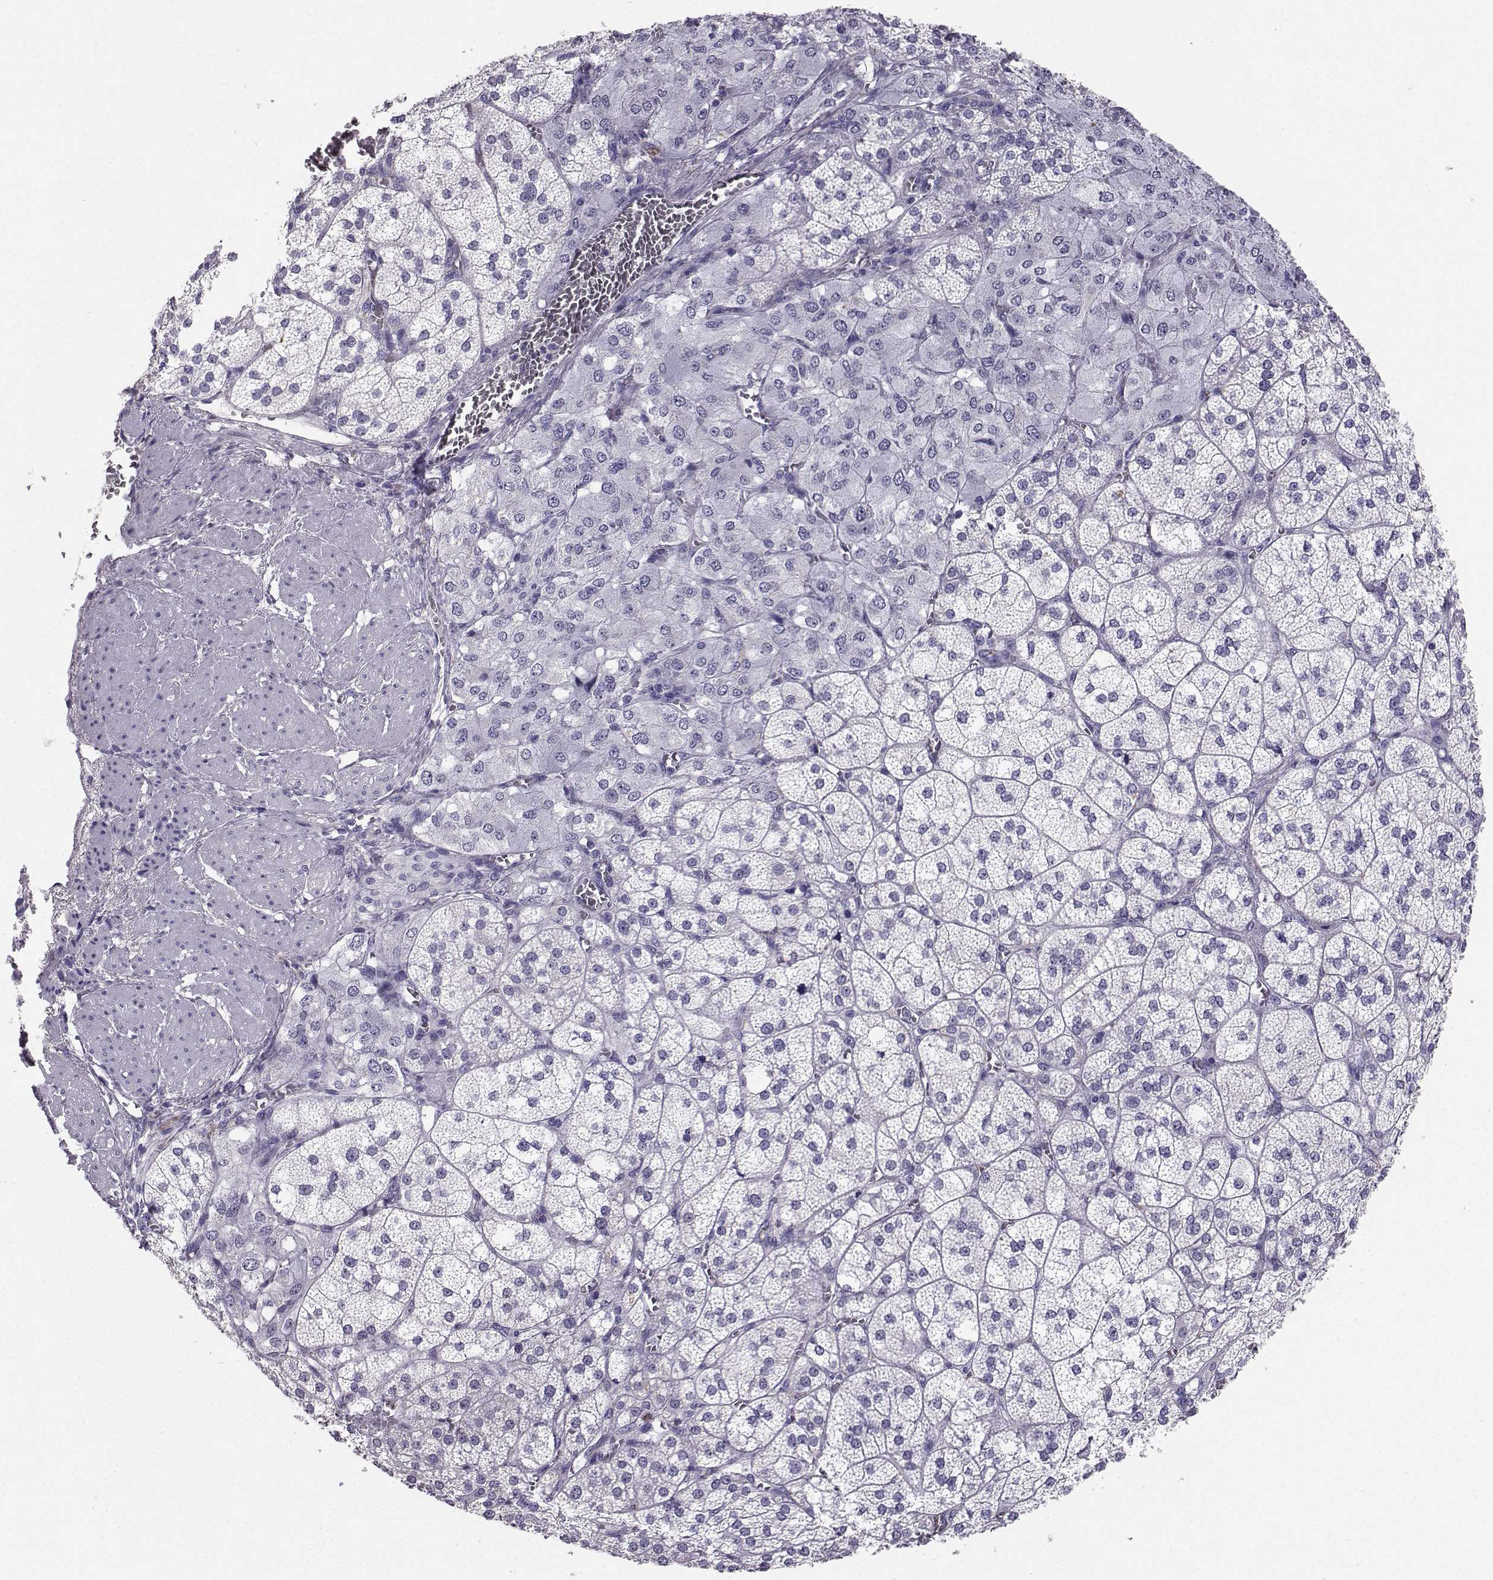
{"staining": {"intensity": "negative", "quantity": "none", "location": "none"}, "tissue": "adrenal gland", "cell_type": "Glandular cells", "image_type": "normal", "snomed": [{"axis": "morphology", "description": "Normal tissue, NOS"}, {"axis": "topography", "description": "Adrenal gland"}], "caption": "The image reveals no significant positivity in glandular cells of adrenal gland.", "gene": "SPAG11A", "patient": {"sex": "female", "age": 60}}